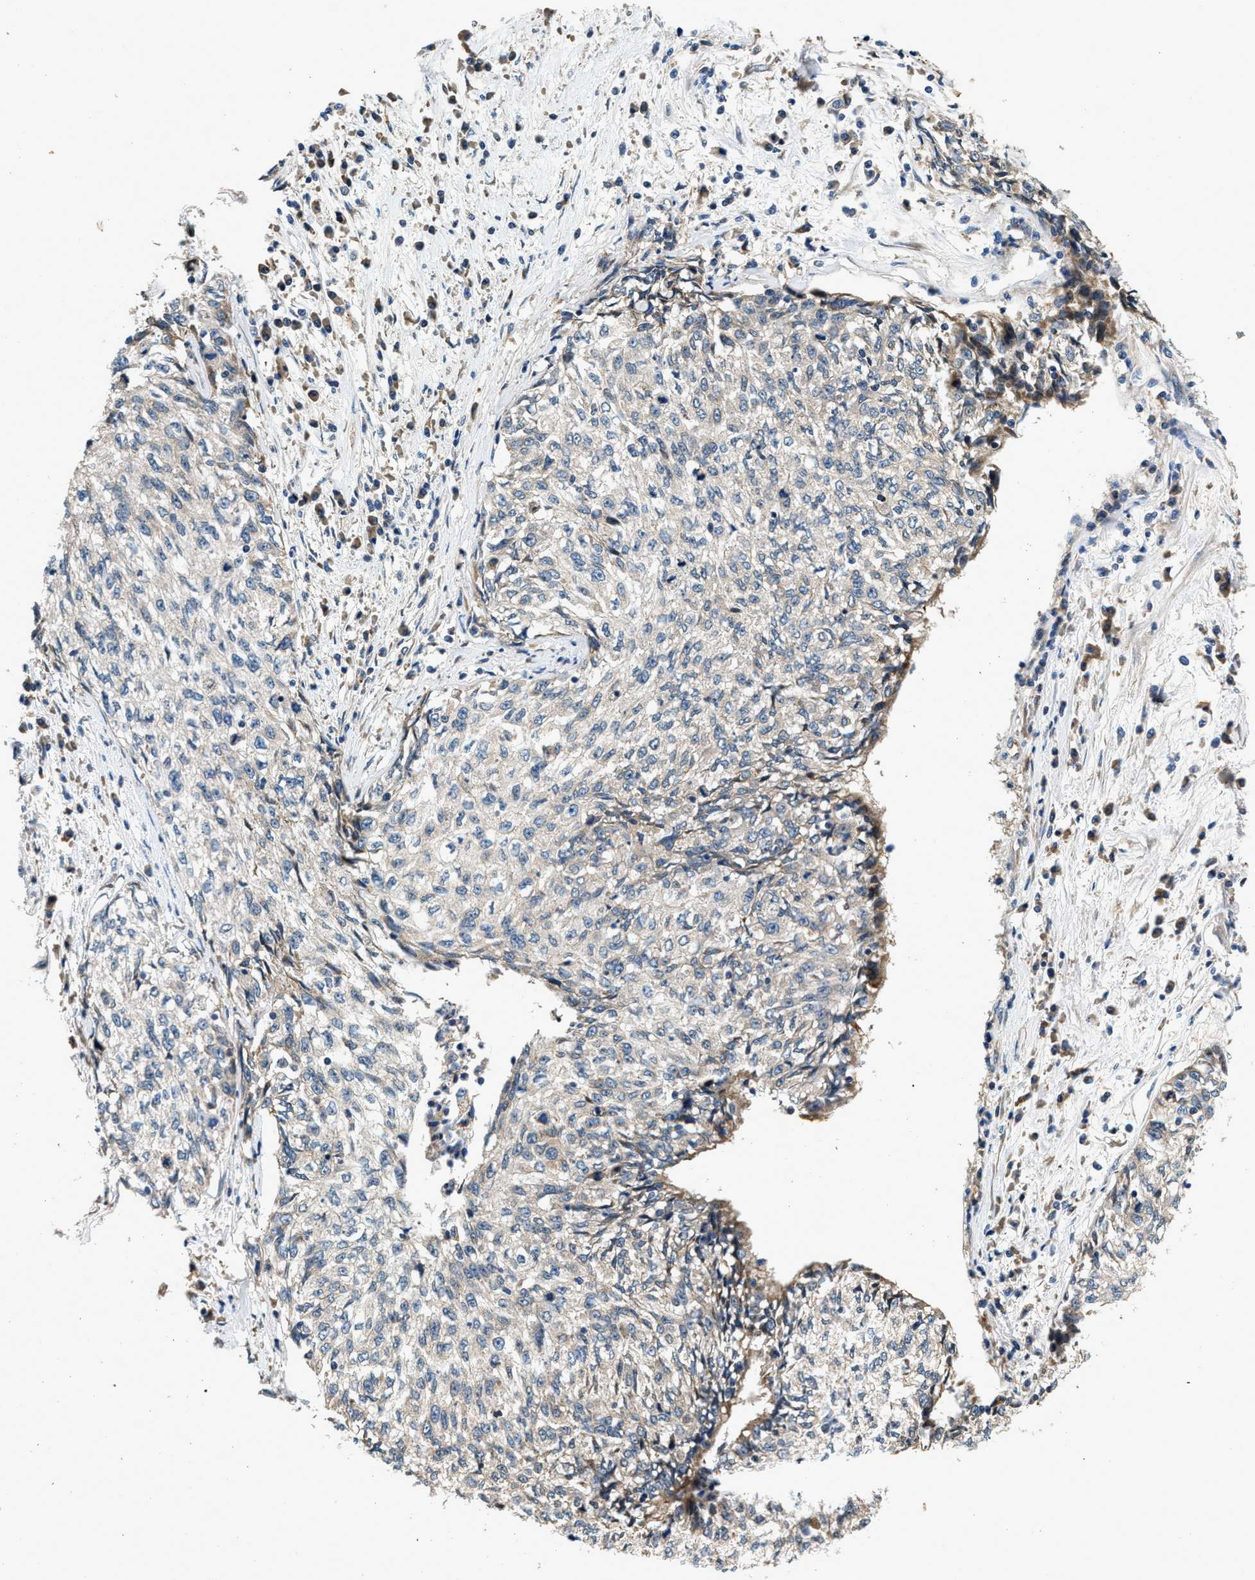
{"staining": {"intensity": "negative", "quantity": "none", "location": "none"}, "tissue": "cervical cancer", "cell_type": "Tumor cells", "image_type": "cancer", "snomed": [{"axis": "morphology", "description": "Squamous cell carcinoma, NOS"}, {"axis": "topography", "description": "Cervix"}], "caption": "High magnification brightfield microscopy of cervical cancer (squamous cell carcinoma) stained with DAB (brown) and counterstained with hematoxylin (blue): tumor cells show no significant positivity.", "gene": "DUSP10", "patient": {"sex": "female", "age": 57}}